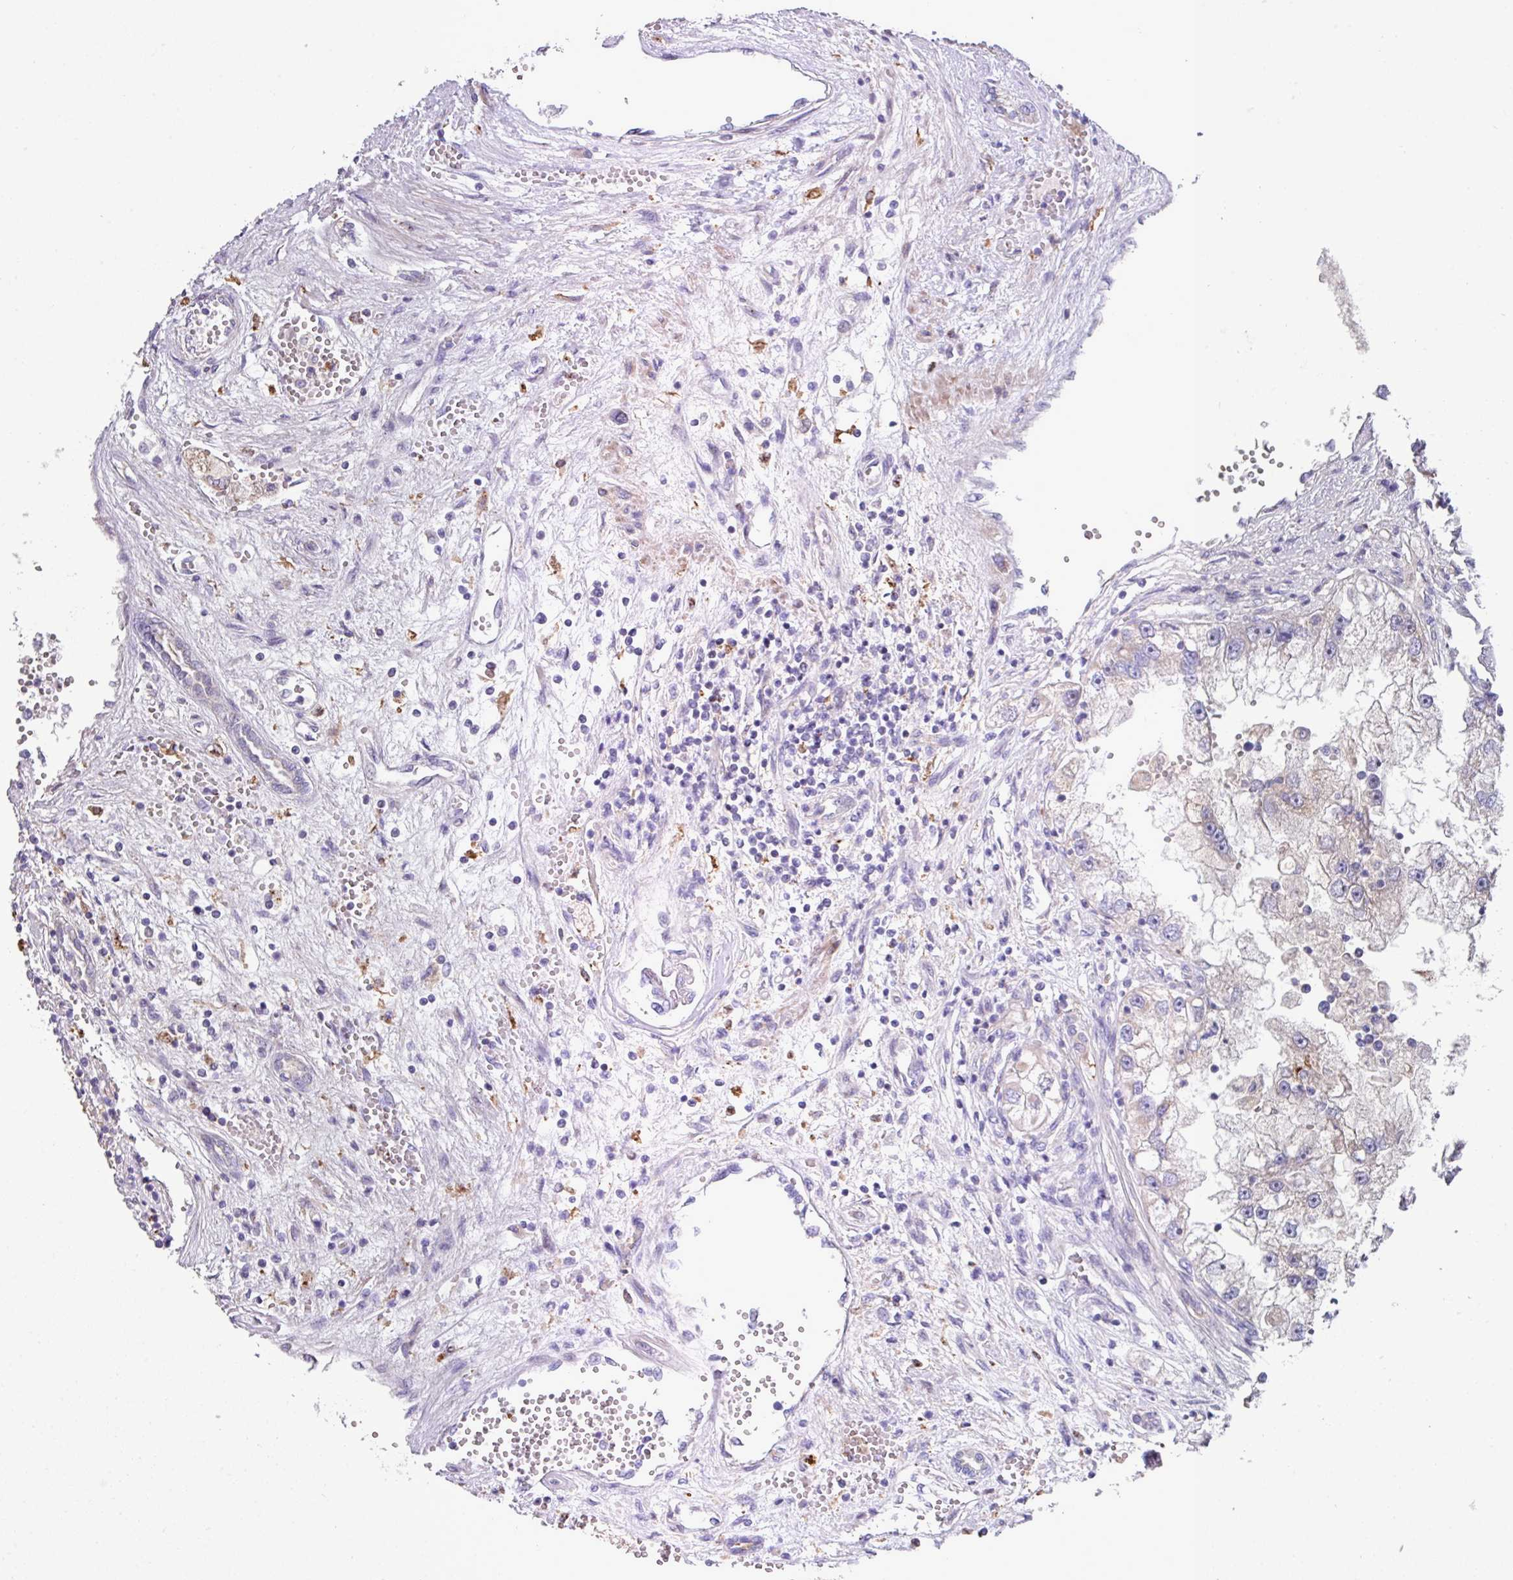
{"staining": {"intensity": "negative", "quantity": "none", "location": "none"}, "tissue": "renal cancer", "cell_type": "Tumor cells", "image_type": "cancer", "snomed": [{"axis": "morphology", "description": "Adenocarcinoma, NOS"}, {"axis": "topography", "description": "Kidney"}], "caption": "A high-resolution micrograph shows IHC staining of renal cancer (adenocarcinoma), which demonstrates no significant staining in tumor cells.", "gene": "IQCJ", "patient": {"sex": "male", "age": 63}}